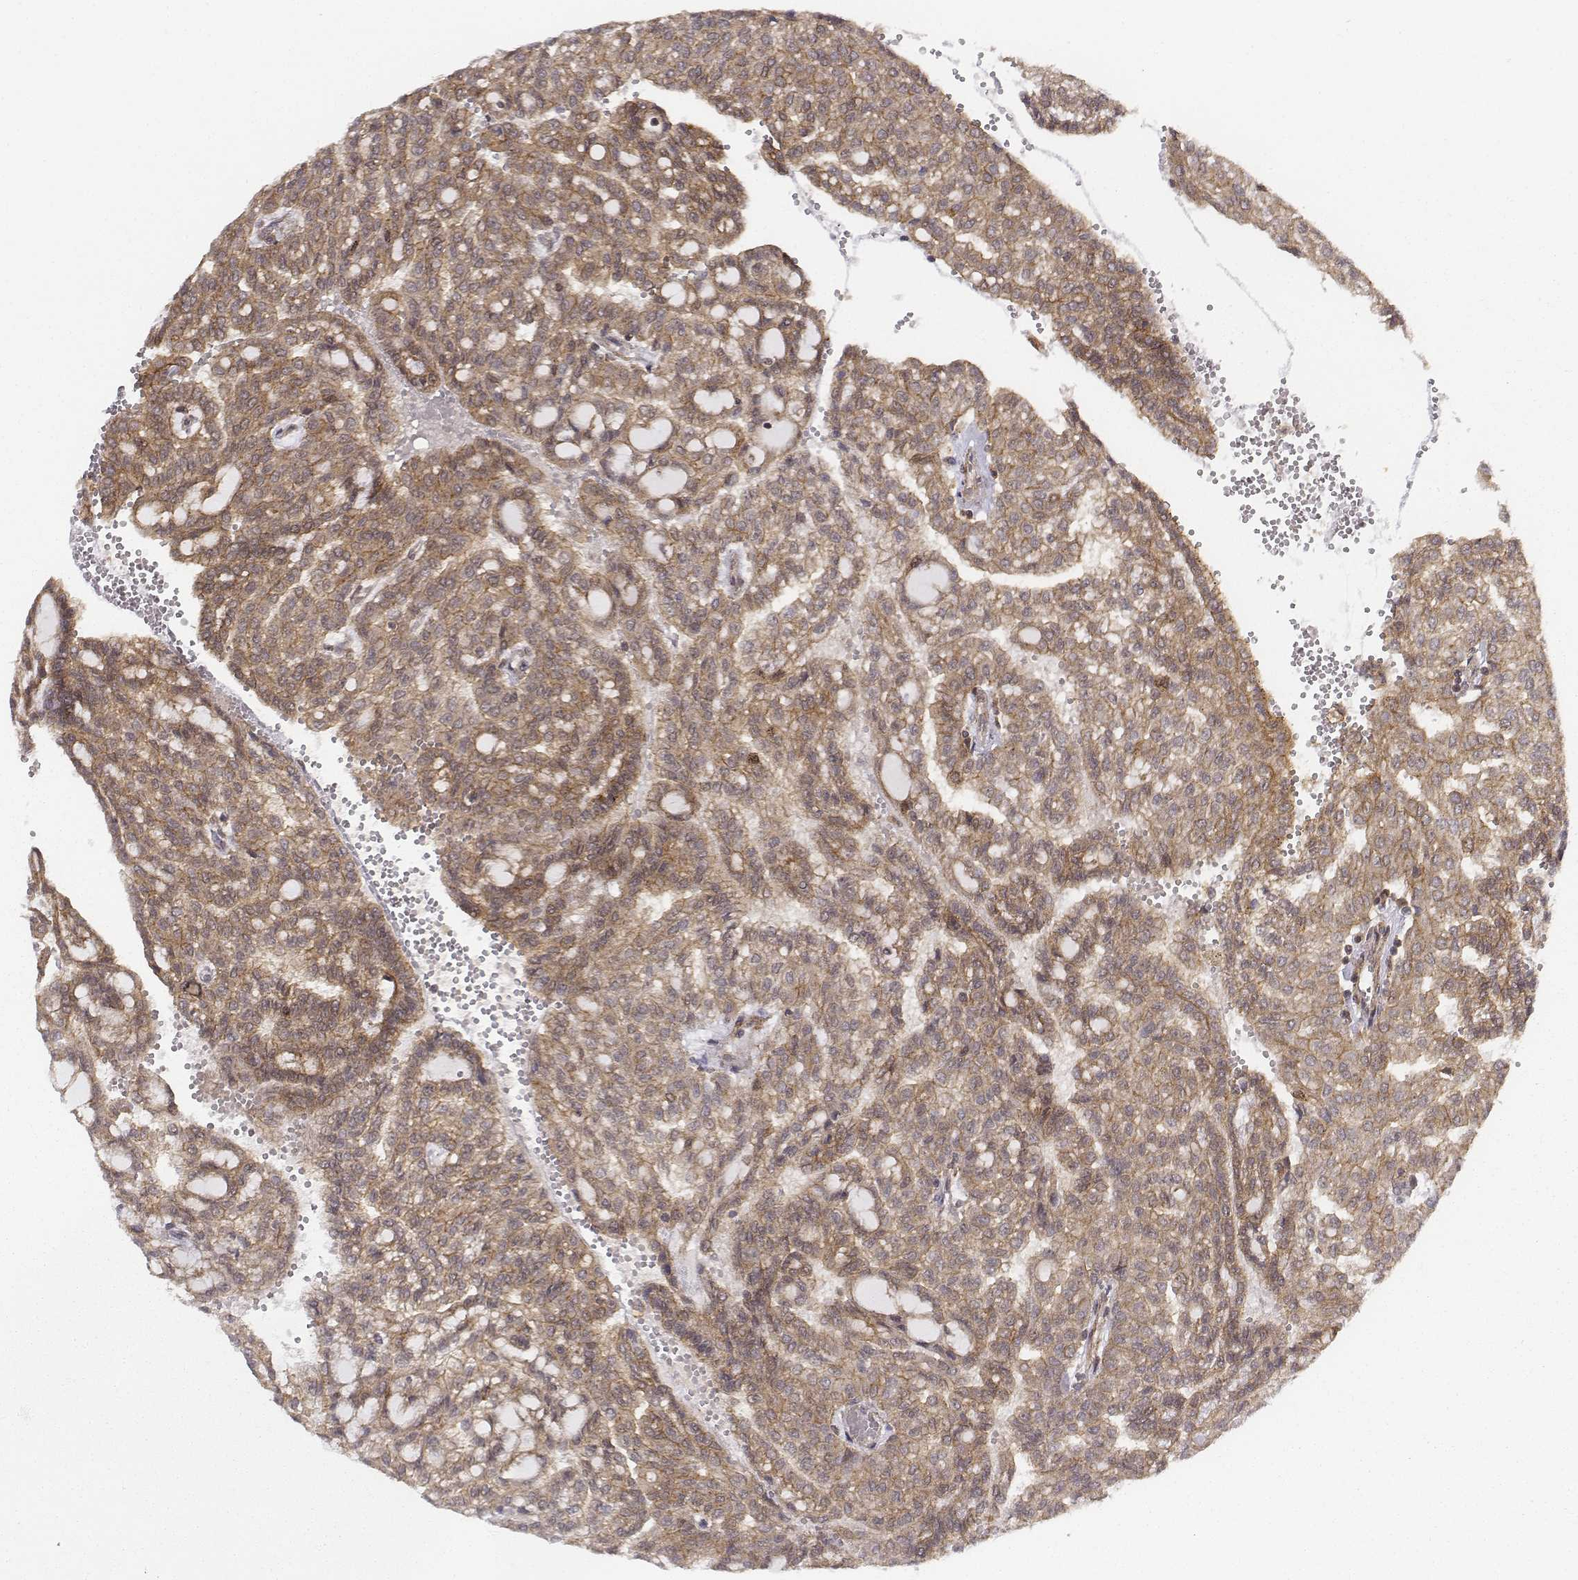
{"staining": {"intensity": "weak", "quantity": ">75%", "location": "cytoplasmic/membranous"}, "tissue": "renal cancer", "cell_type": "Tumor cells", "image_type": "cancer", "snomed": [{"axis": "morphology", "description": "Adenocarcinoma, NOS"}, {"axis": "topography", "description": "Kidney"}], "caption": "Weak cytoplasmic/membranous positivity for a protein is appreciated in approximately >75% of tumor cells of adenocarcinoma (renal) using immunohistochemistry.", "gene": "ZFYVE19", "patient": {"sex": "male", "age": 63}}